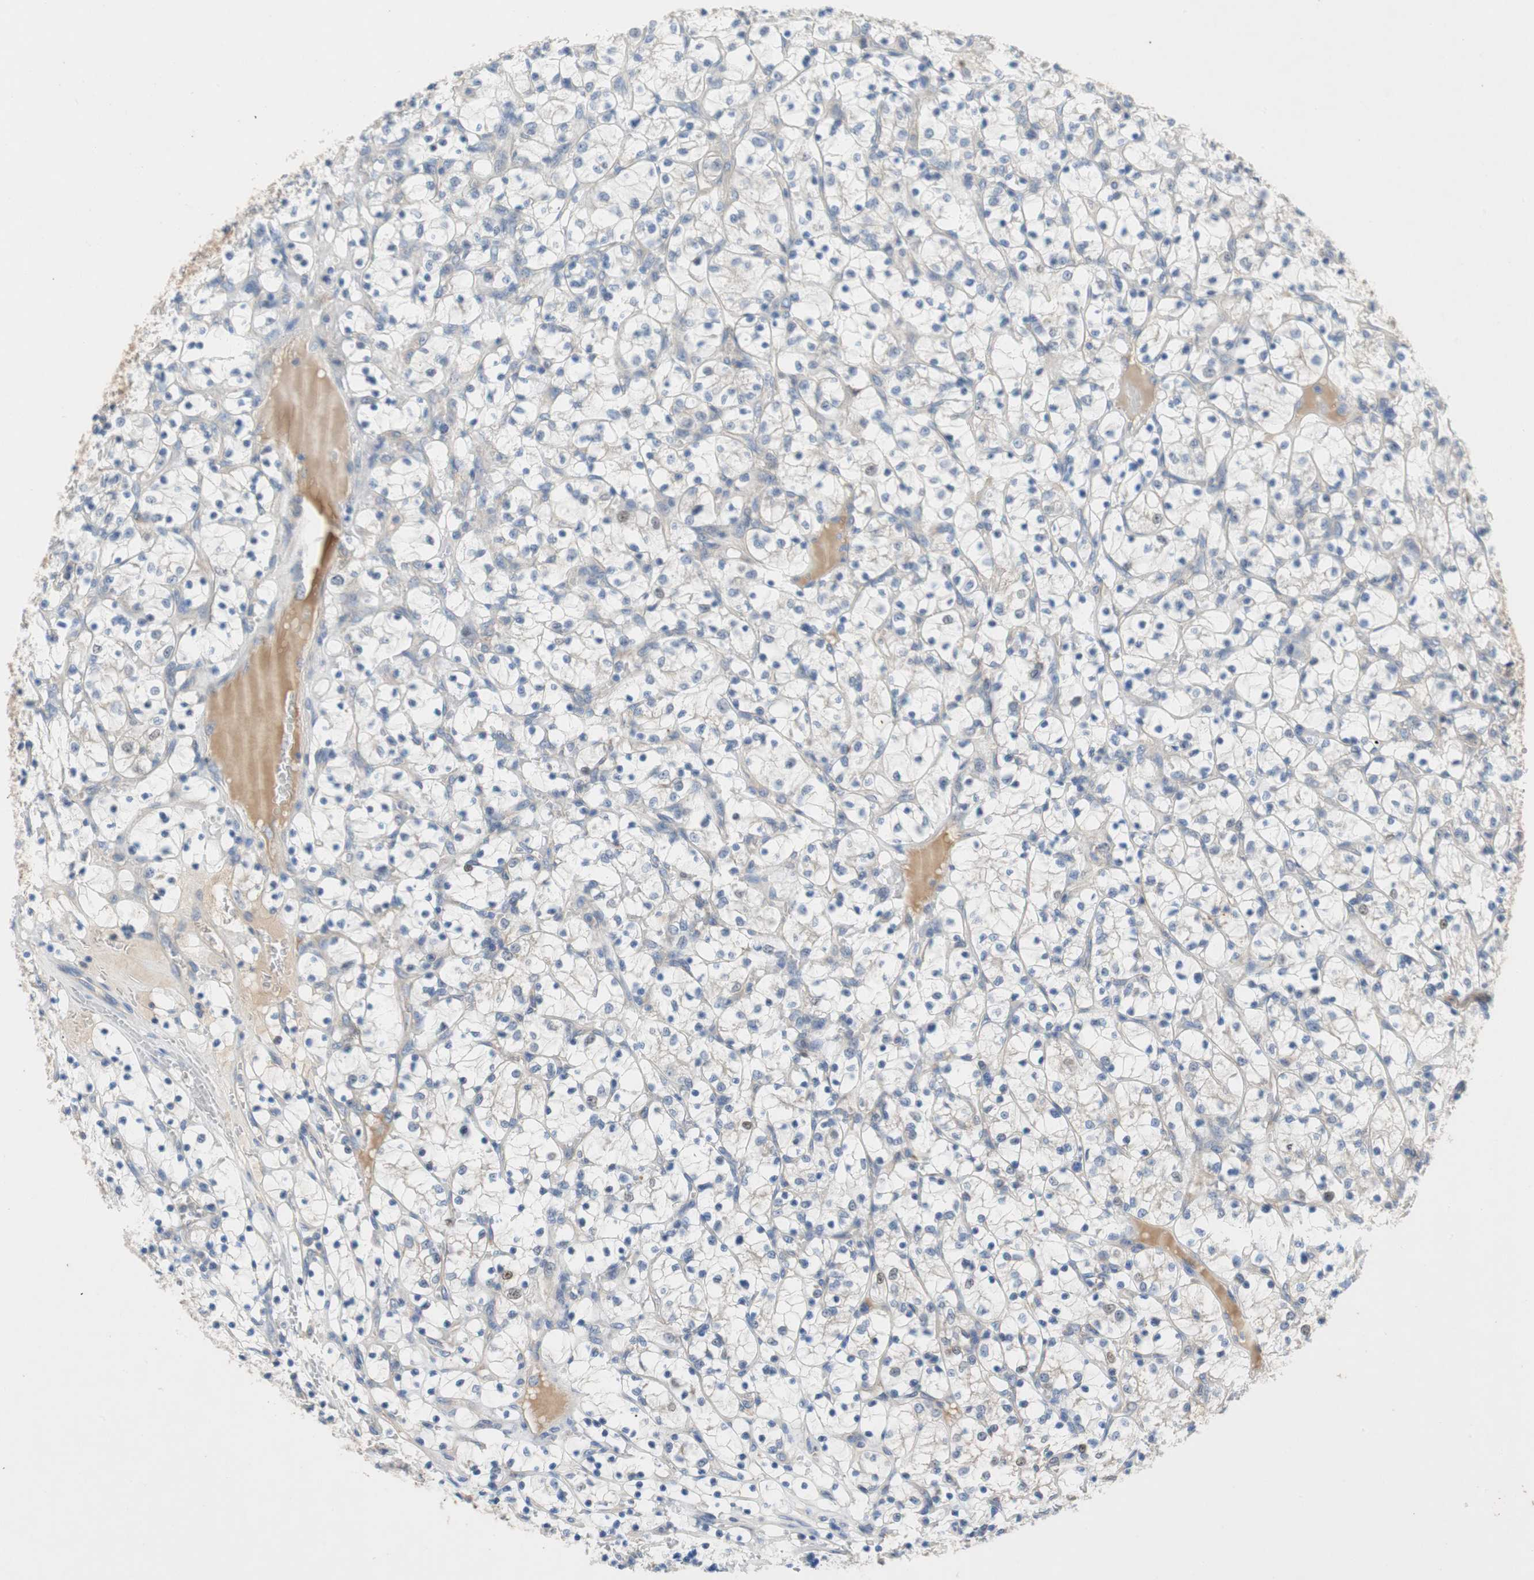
{"staining": {"intensity": "negative", "quantity": "none", "location": "none"}, "tissue": "renal cancer", "cell_type": "Tumor cells", "image_type": "cancer", "snomed": [{"axis": "morphology", "description": "Adenocarcinoma, NOS"}, {"axis": "topography", "description": "Kidney"}], "caption": "Tumor cells are negative for protein expression in human renal adenocarcinoma.", "gene": "RELB", "patient": {"sex": "female", "age": 69}}